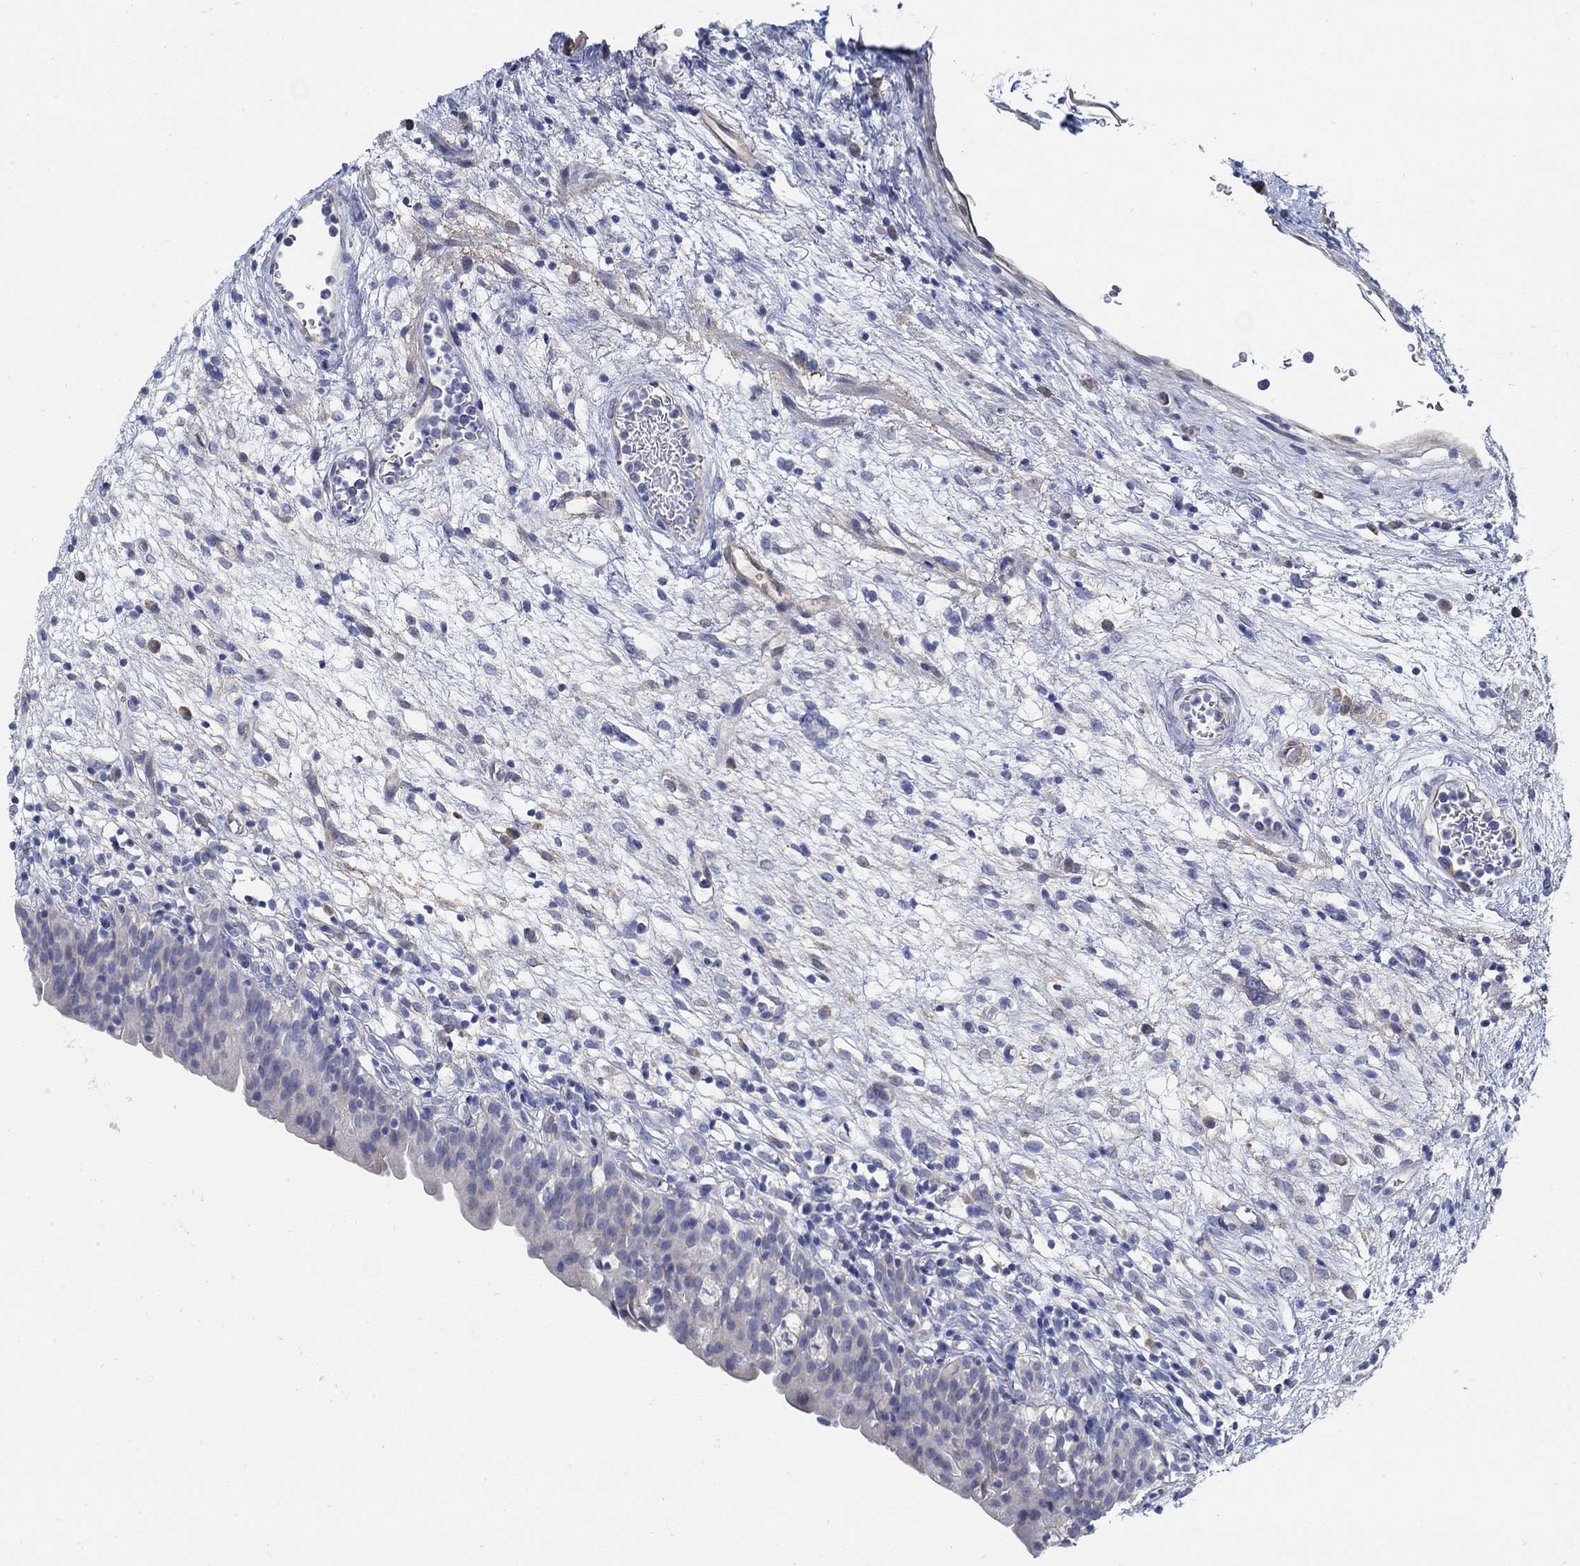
{"staining": {"intensity": "negative", "quantity": "none", "location": "none"}, "tissue": "urinary bladder", "cell_type": "Urothelial cells", "image_type": "normal", "snomed": [{"axis": "morphology", "description": "Normal tissue, NOS"}, {"axis": "topography", "description": "Urinary bladder"}], "caption": "Protein analysis of unremarkable urinary bladder reveals no significant staining in urothelial cells.", "gene": "C15orf39", "patient": {"sex": "male", "age": 76}}